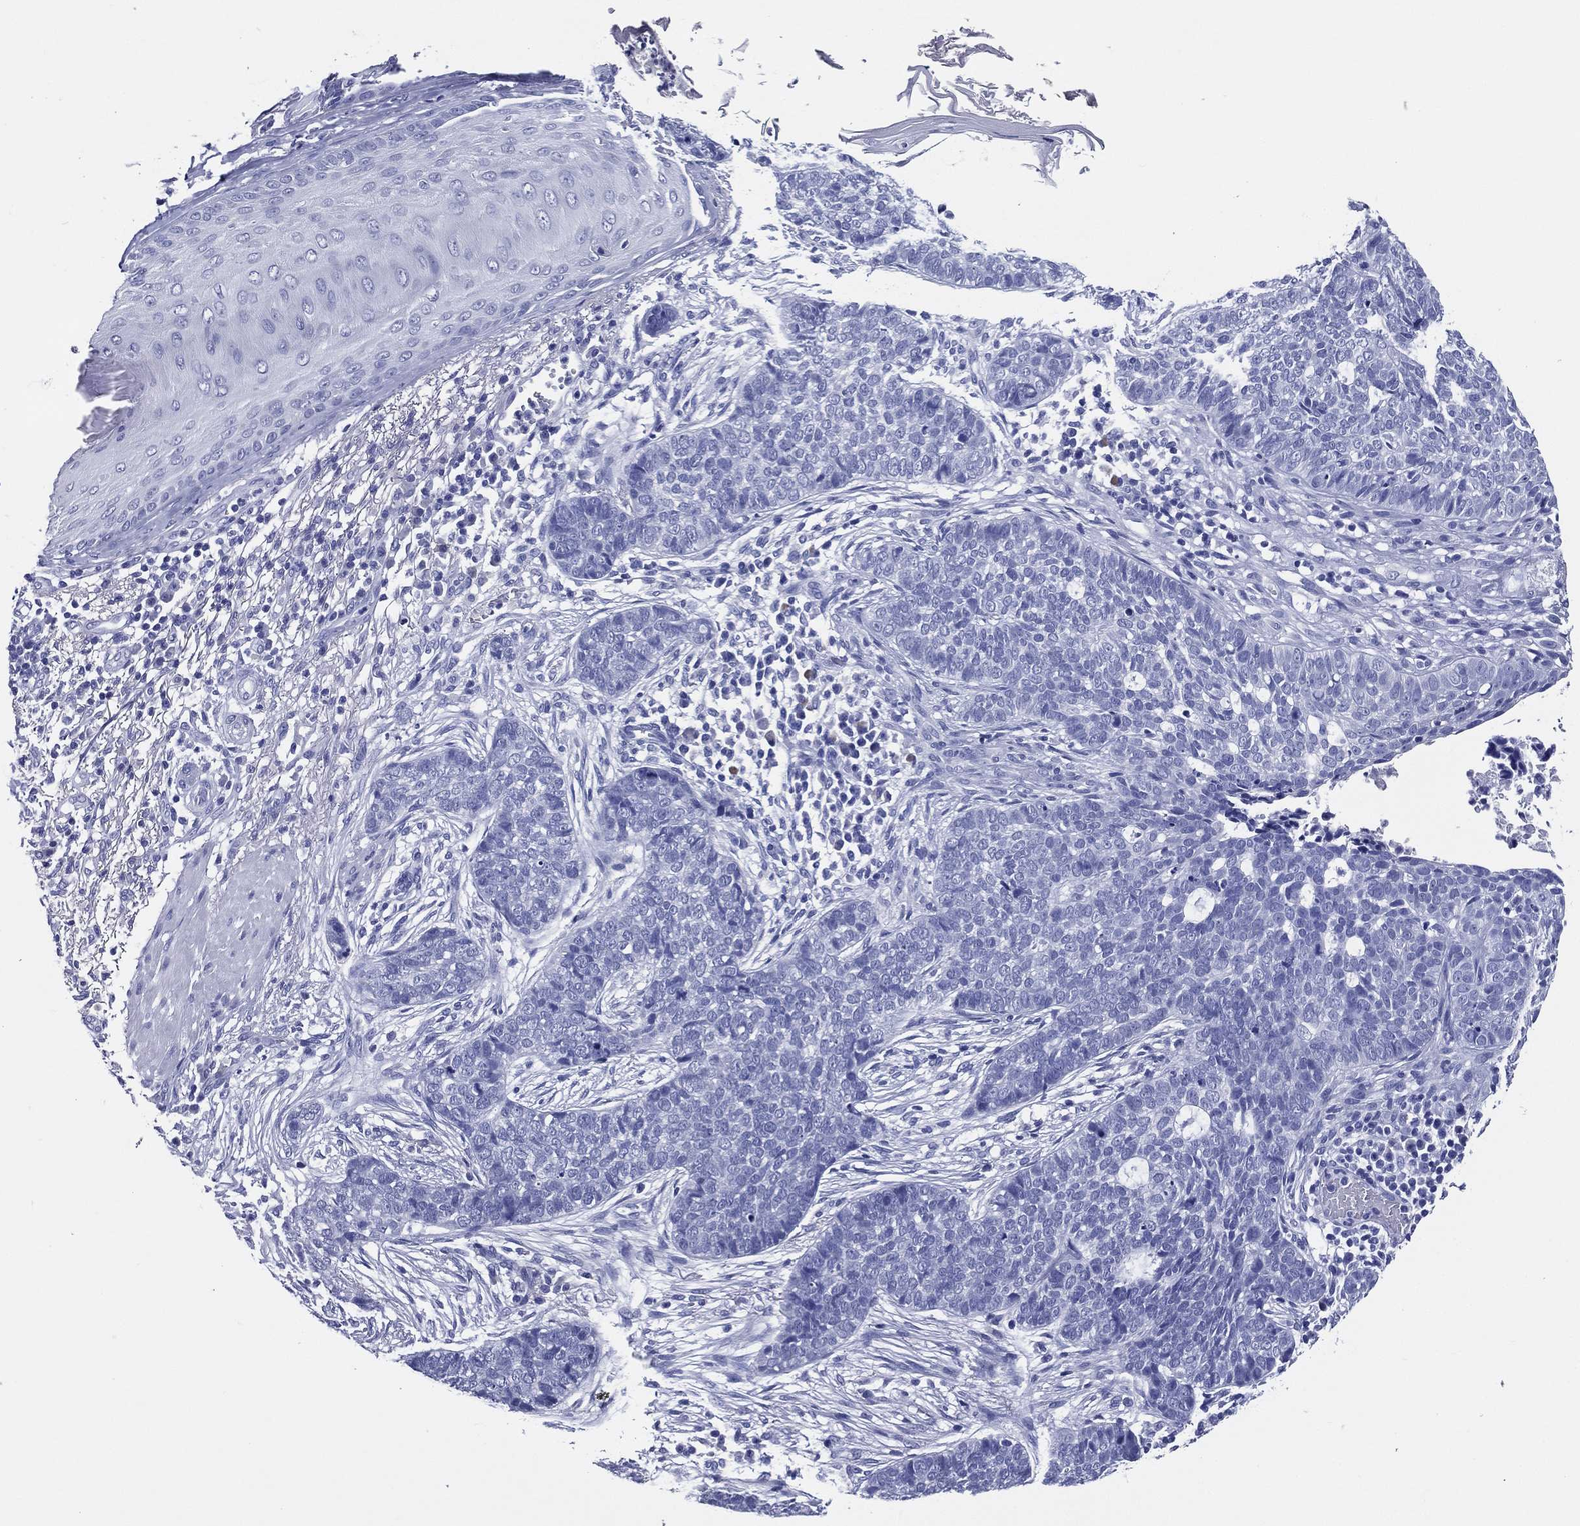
{"staining": {"intensity": "negative", "quantity": "none", "location": "none"}, "tissue": "skin cancer", "cell_type": "Tumor cells", "image_type": "cancer", "snomed": [{"axis": "morphology", "description": "Squamous cell carcinoma, NOS"}, {"axis": "topography", "description": "Skin"}], "caption": "Immunohistochemistry image of neoplastic tissue: human skin cancer (squamous cell carcinoma) stained with DAB (3,3'-diaminobenzidine) demonstrates no significant protein expression in tumor cells. The staining is performed using DAB (3,3'-diaminobenzidine) brown chromogen with nuclei counter-stained in using hematoxylin.", "gene": "ACE2", "patient": {"sex": "male", "age": 88}}